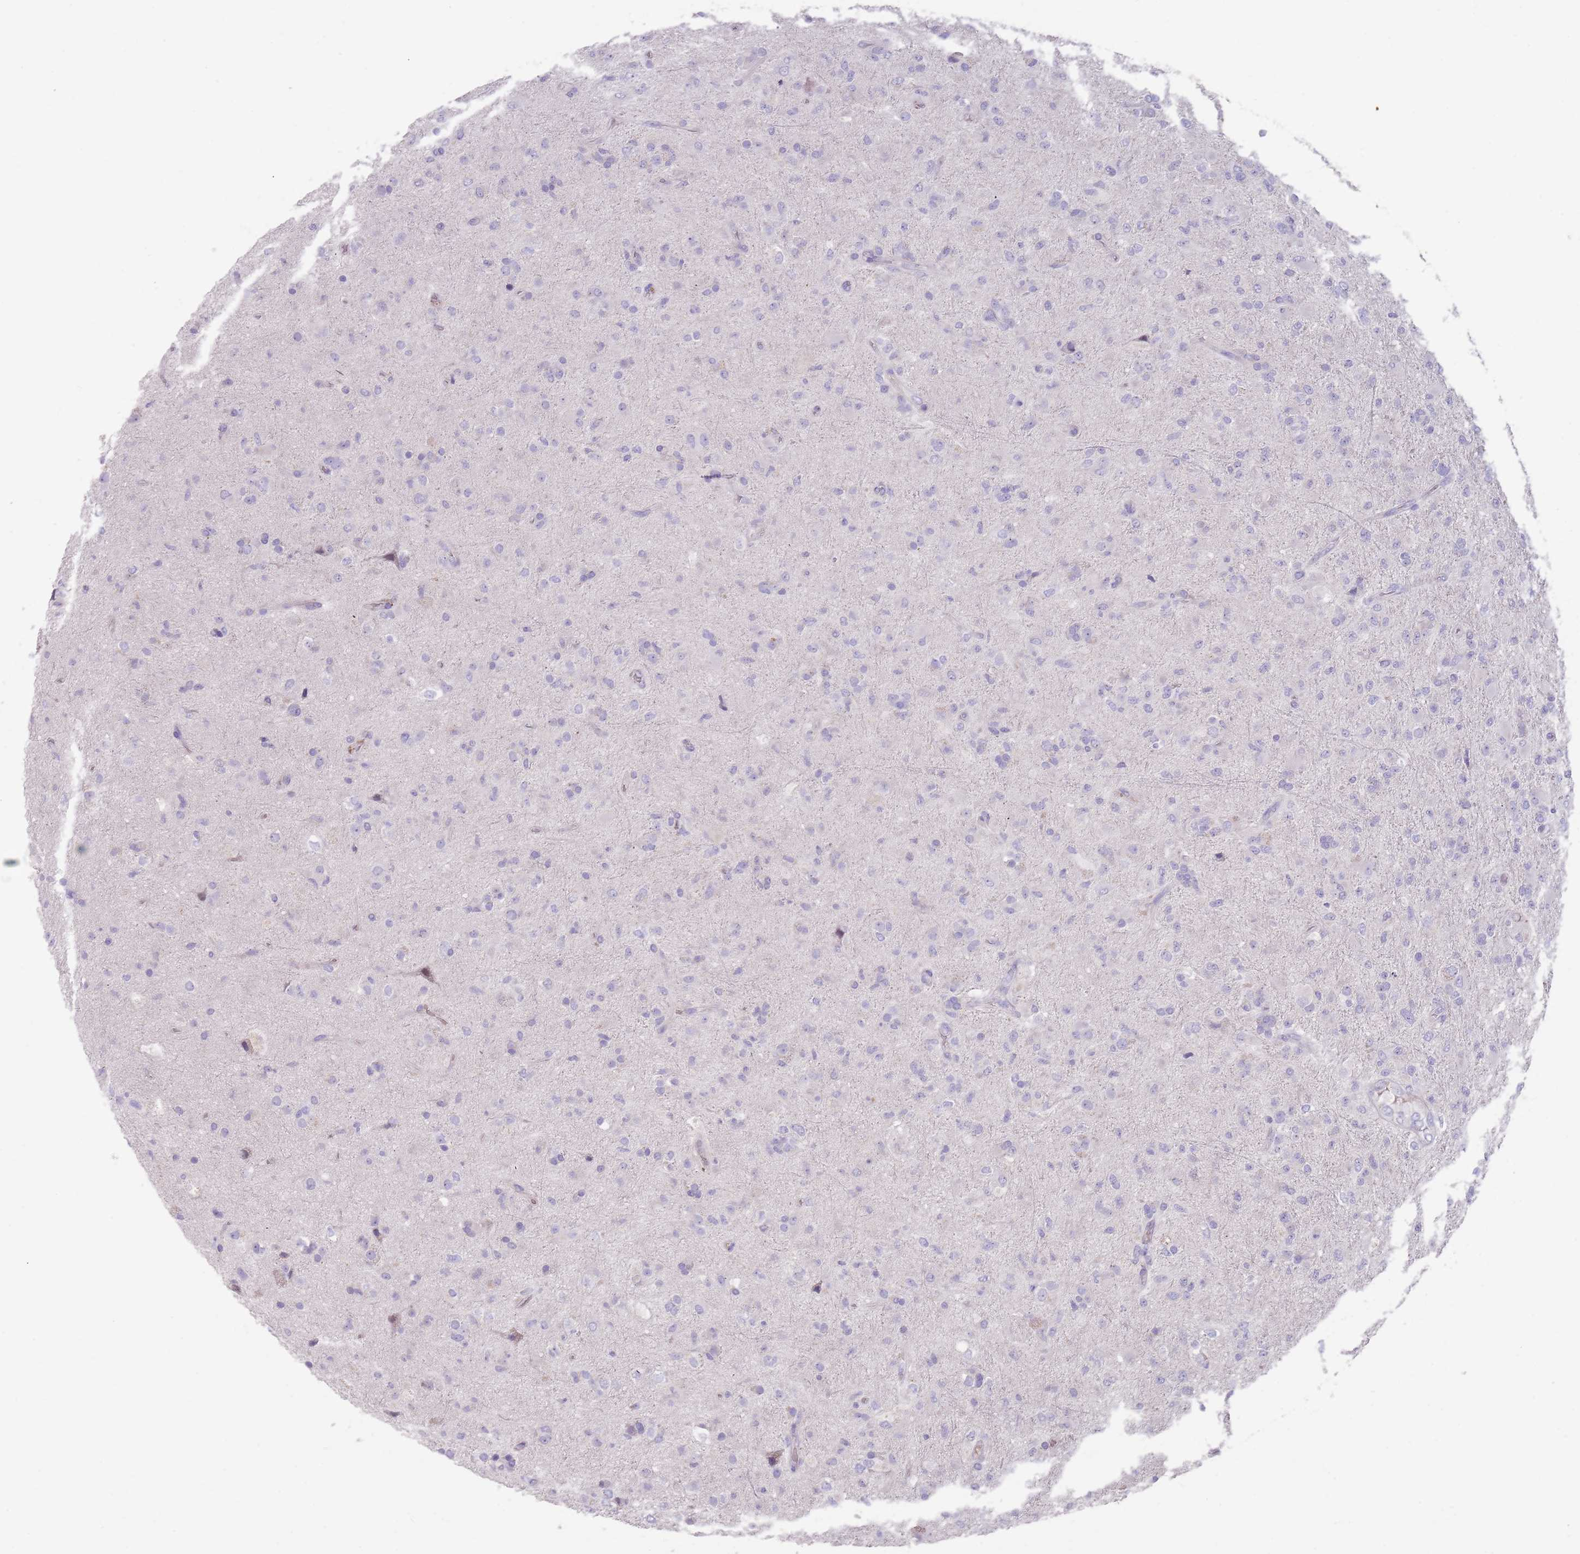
{"staining": {"intensity": "negative", "quantity": "none", "location": "none"}, "tissue": "glioma", "cell_type": "Tumor cells", "image_type": "cancer", "snomed": [{"axis": "morphology", "description": "Glioma, malignant, Low grade"}, {"axis": "topography", "description": "Brain"}], "caption": "High magnification brightfield microscopy of malignant low-grade glioma stained with DAB (3,3'-diaminobenzidine) (brown) and counterstained with hematoxylin (blue): tumor cells show no significant positivity.", "gene": "PRAC1", "patient": {"sex": "male", "age": 65}}